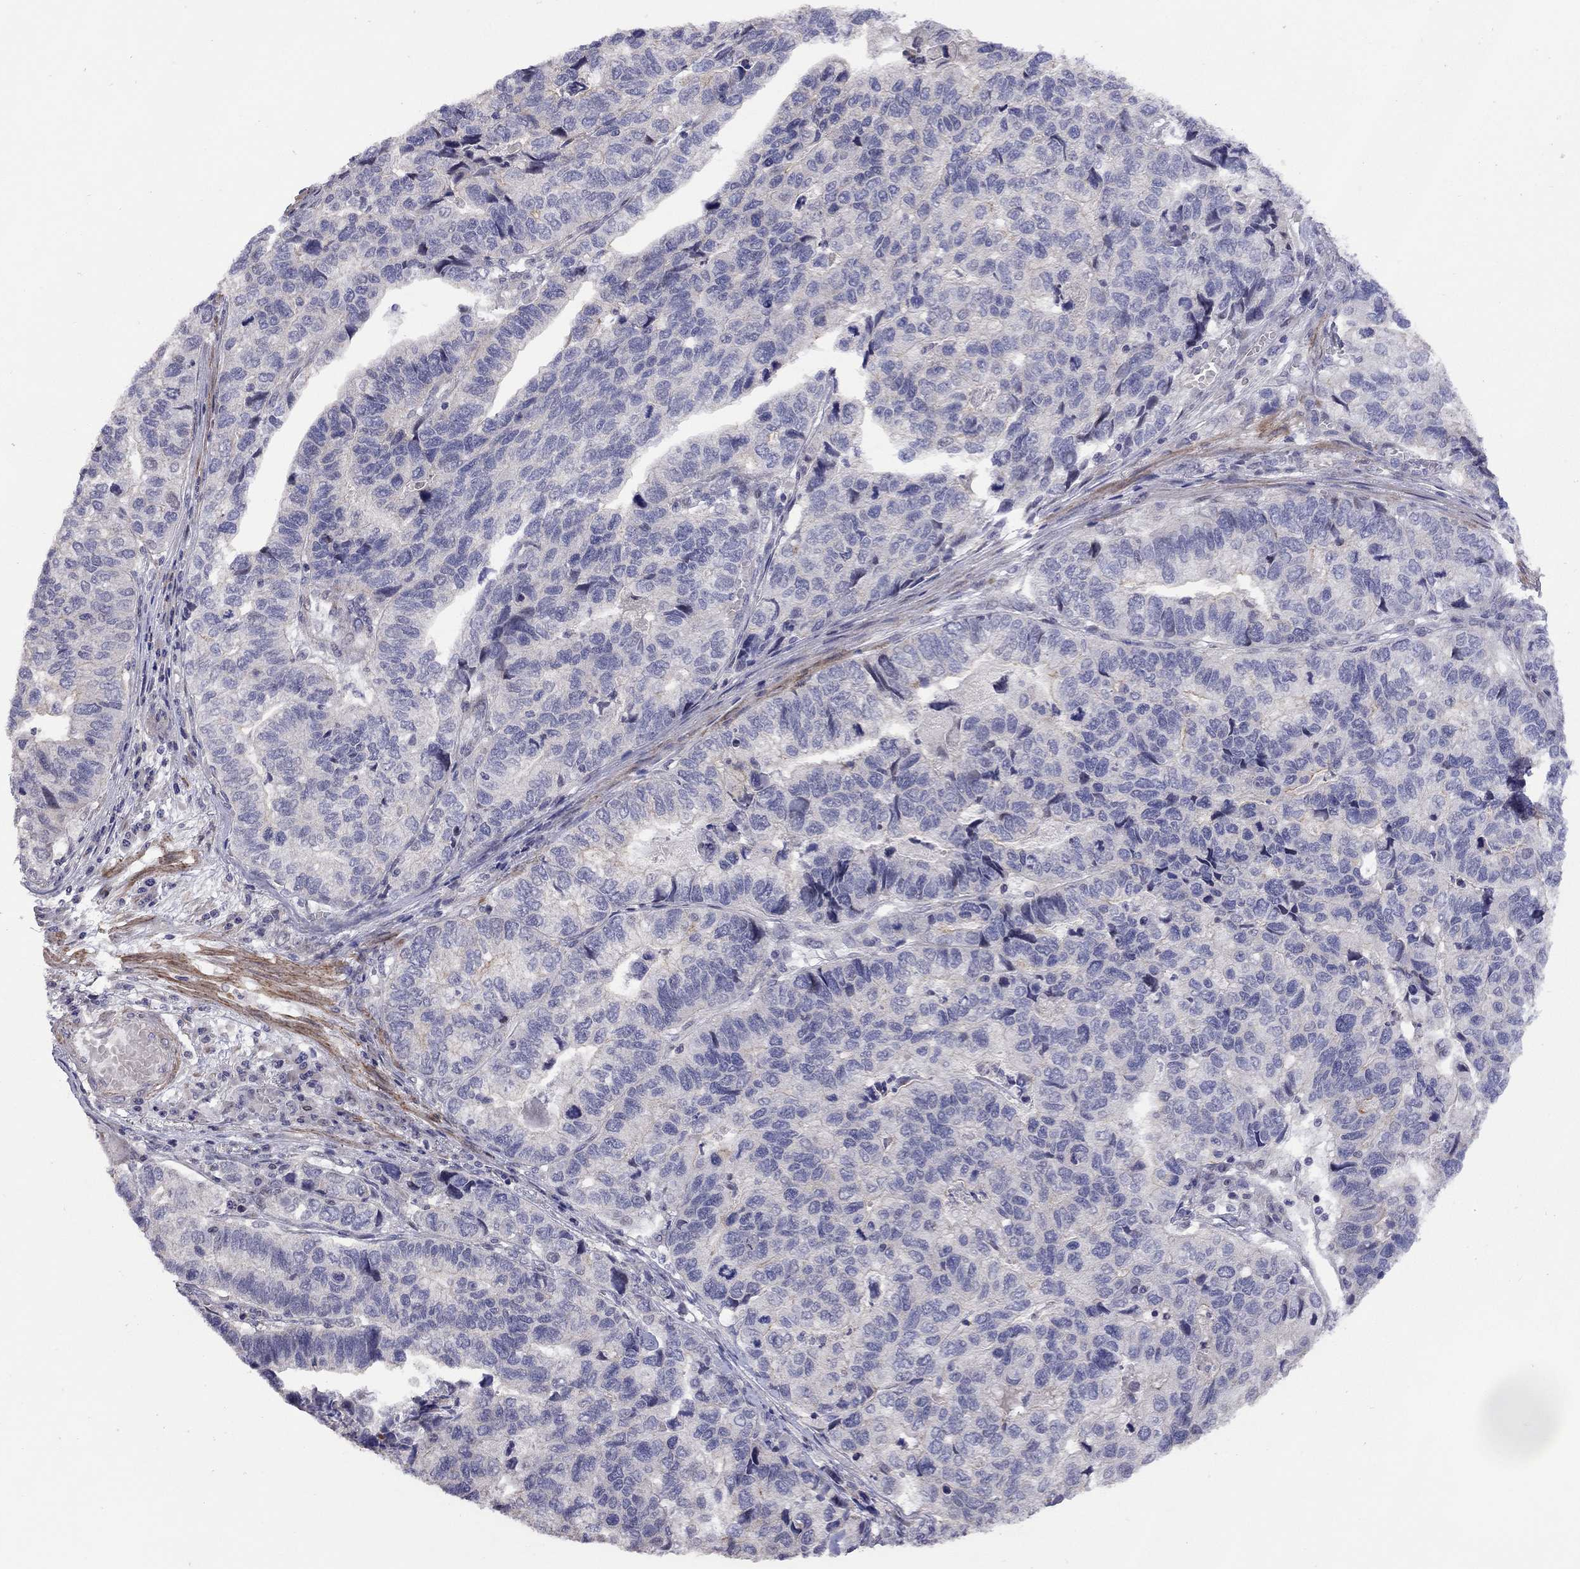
{"staining": {"intensity": "negative", "quantity": "none", "location": "none"}, "tissue": "stomach cancer", "cell_type": "Tumor cells", "image_type": "cancer", "snomed": [{"axis": "morphology", "description": "Adenocarcinoma, NOS"}, {"axis": "topography", "description": "Stomach, upper"}], "caption": "Immunohistochemistry (IHC) of human stomach cancer exhibits no positivity in tumor cells.", "gene": "SYTL2", "patient": {"sex": "female", "age": 67}}